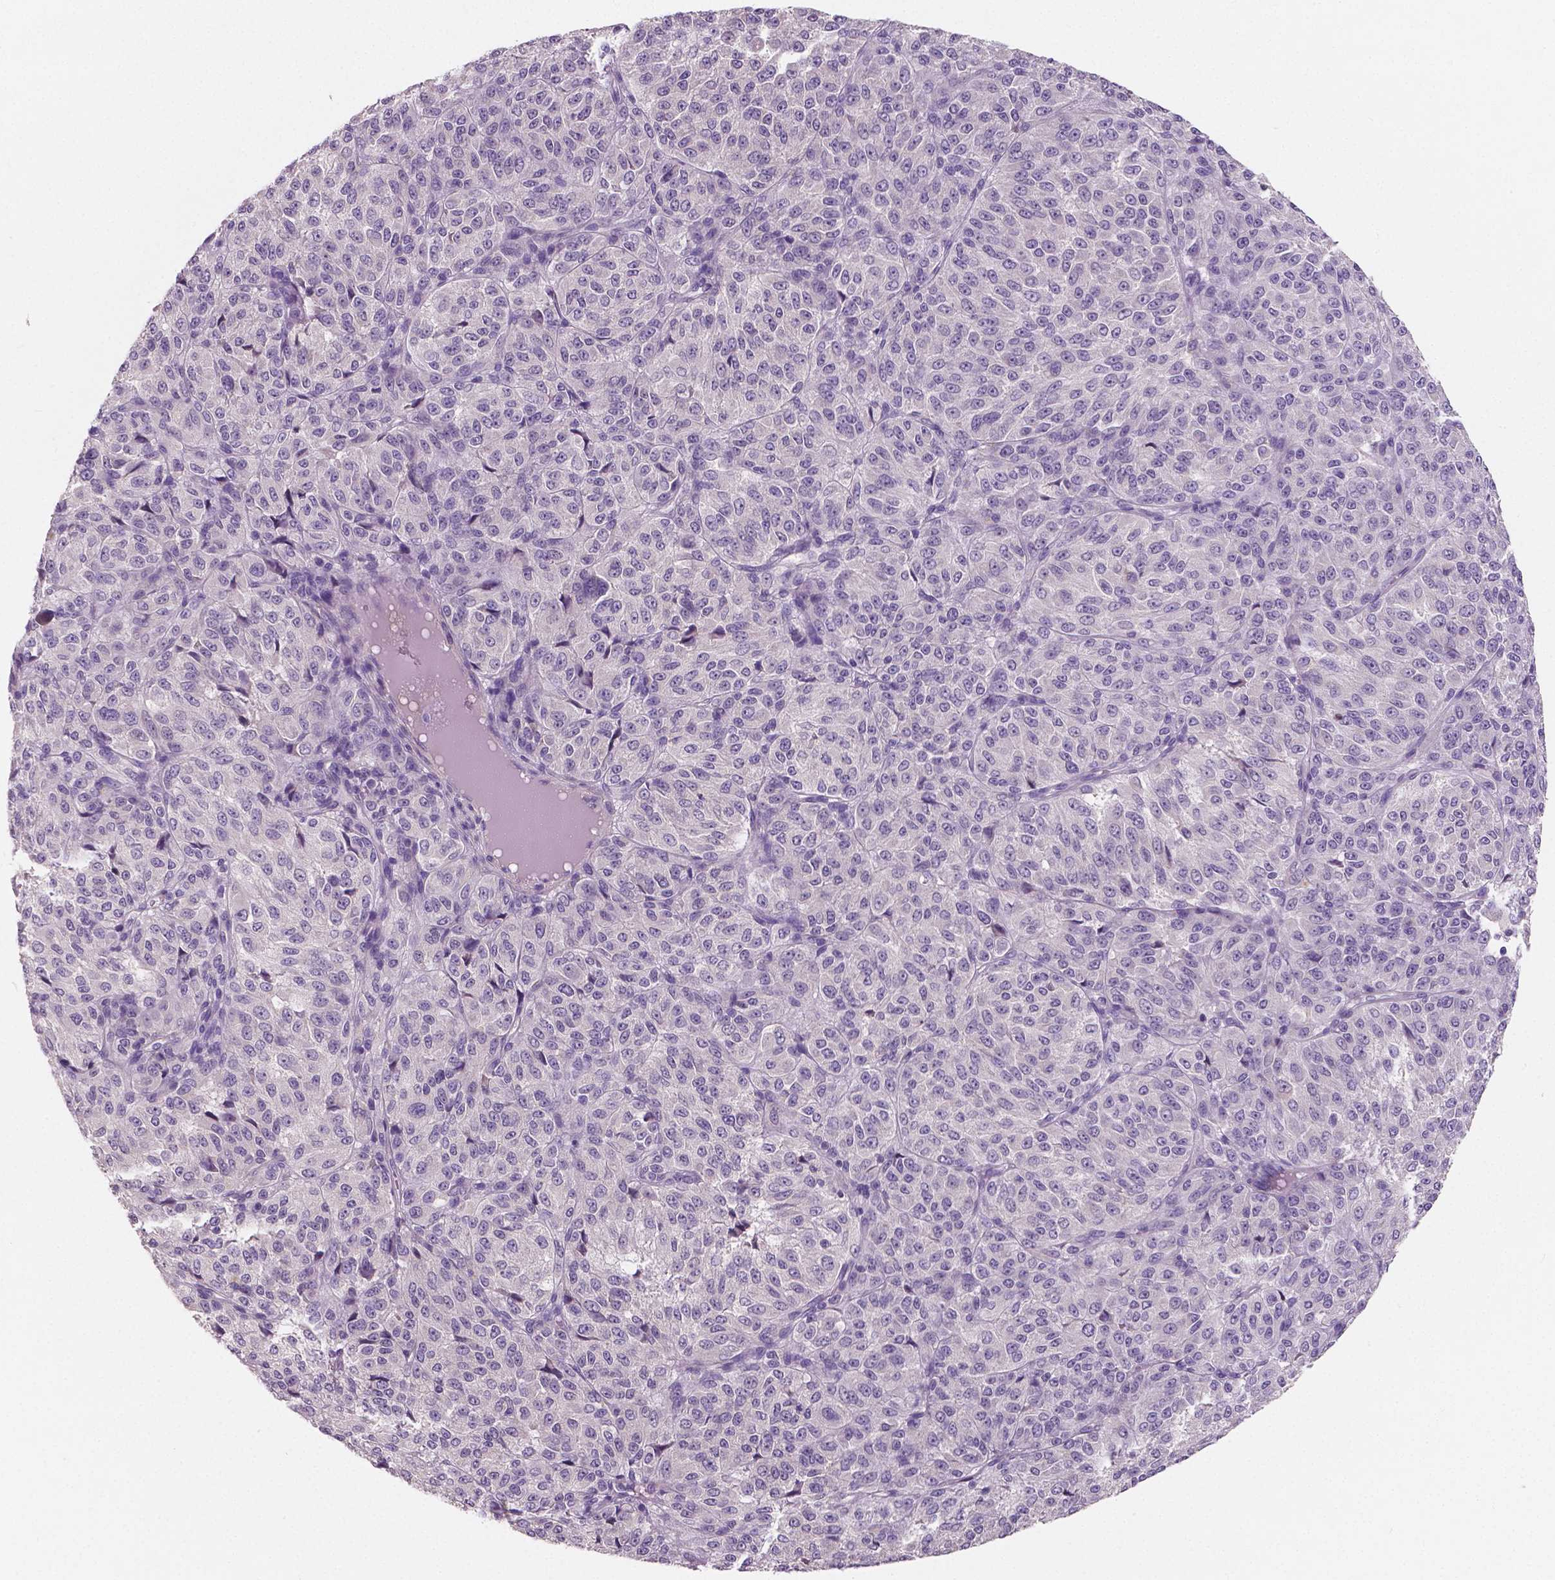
{"staining": {"intensity": "negative", "quantity": "none", "location": "none"}, "tissue": "melanoma", "cell_type": "Tumor cells", "image_type": "cancer", "snomed": [{"axis": "morphology", "description": "Malignant melanoma, Metastatic site"}, {"axis": "topography", "description": "Brain"}], "caption": "Tumor cells show no significant protein positivity in melanoma.", "gene": "LSM14B", "patient": {"sex": "female", "age": 56}}